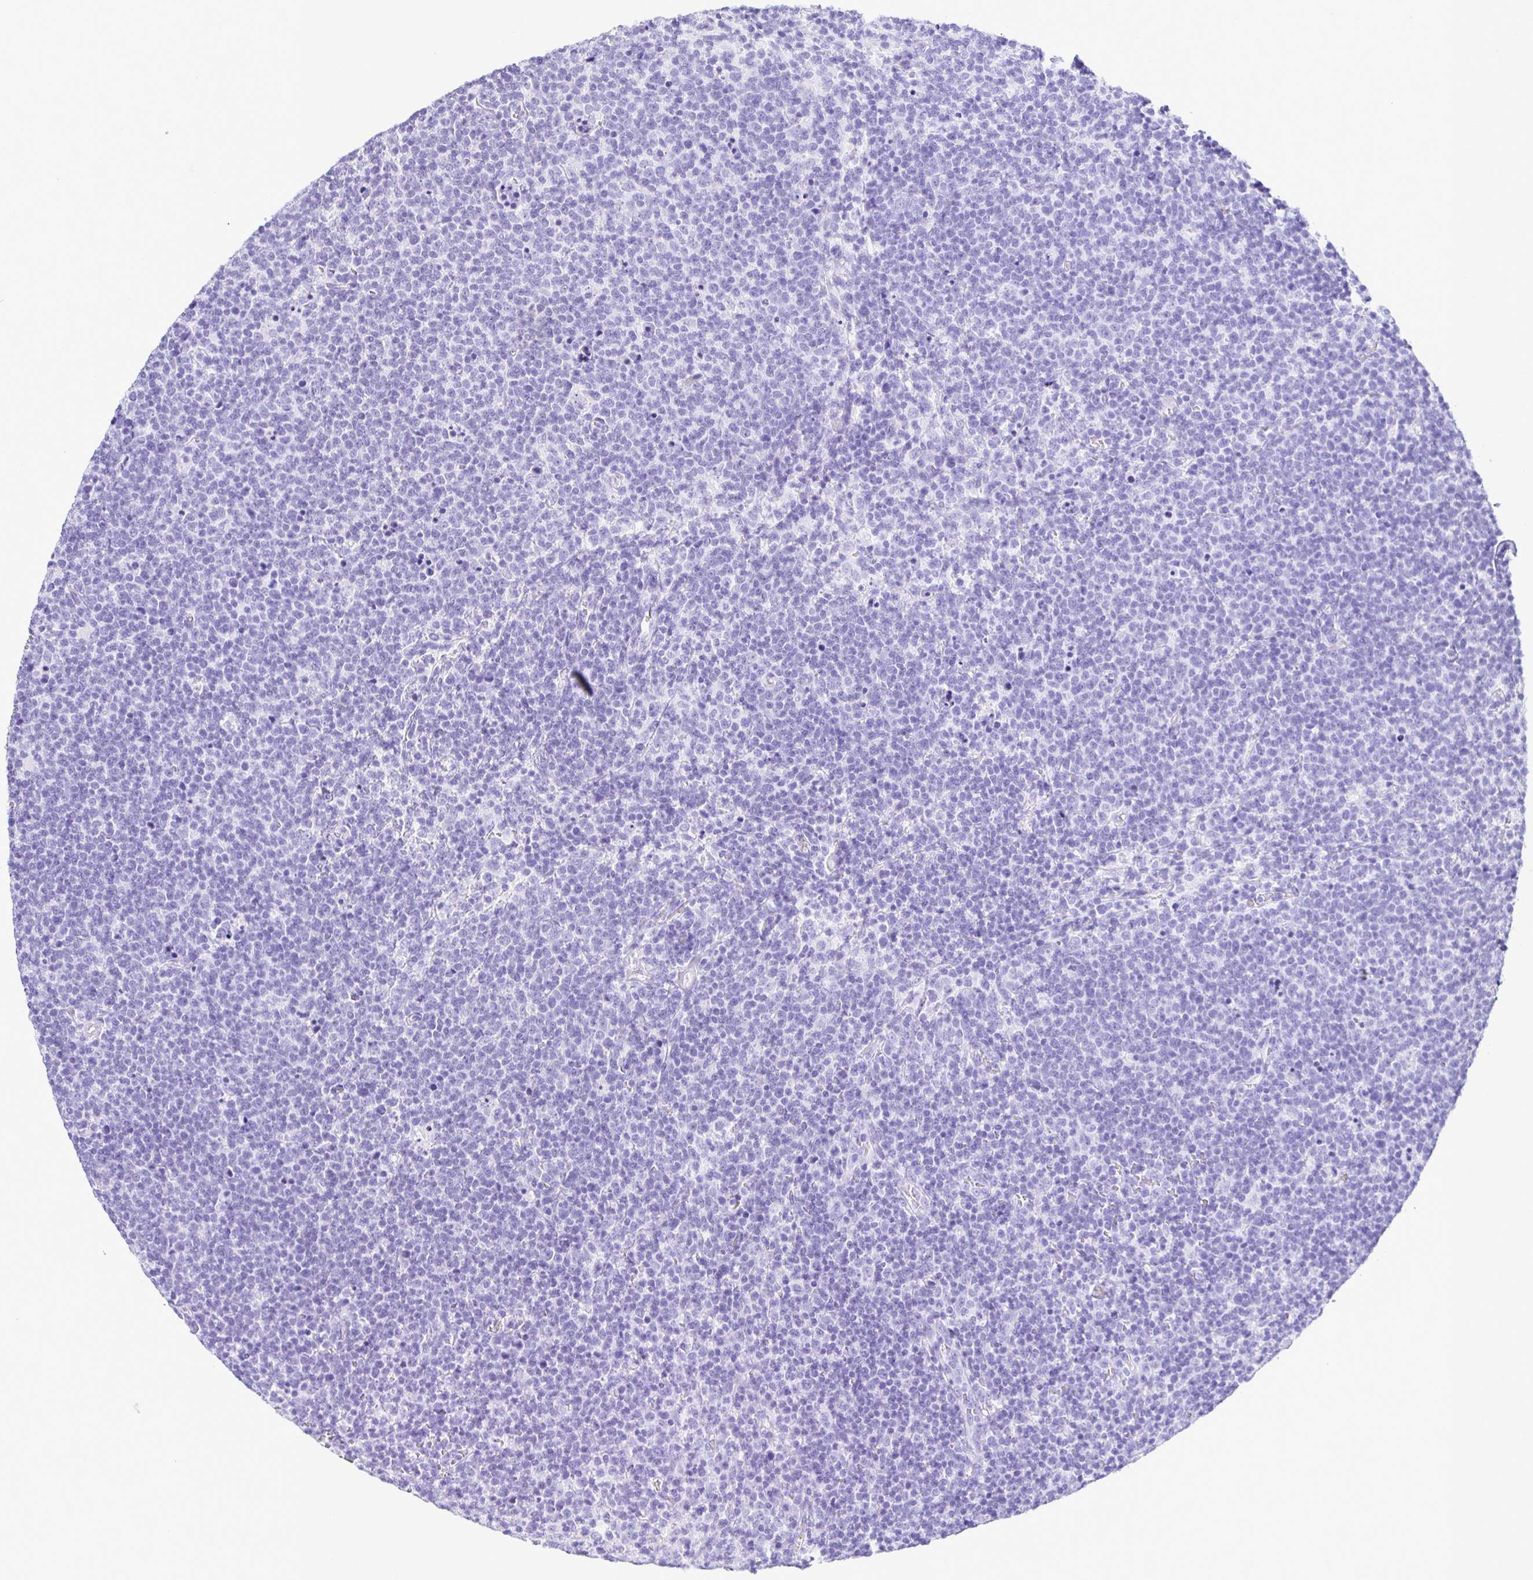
{"staining": {"intensity": "negative", "quantity": "none", "location": "none"}, "tissue": "lymphoma", "cell_type": "Tumor cells", "image_type": "cancer", "snomed": [{"axis": "morphology", "description": "Malignant lymphoma, non-Hodgkin's type, High grade"}, {"axis": "topography", "description": "Lymph node"}], "caption": "Immunohistochemistry photomicrograph of neoplastic tissue: lymphoma stained with DAB displays no significant protein positivity in tumor cells.", "gene": "TAF1D", "patient": {"sex": "male", "age": 61}}